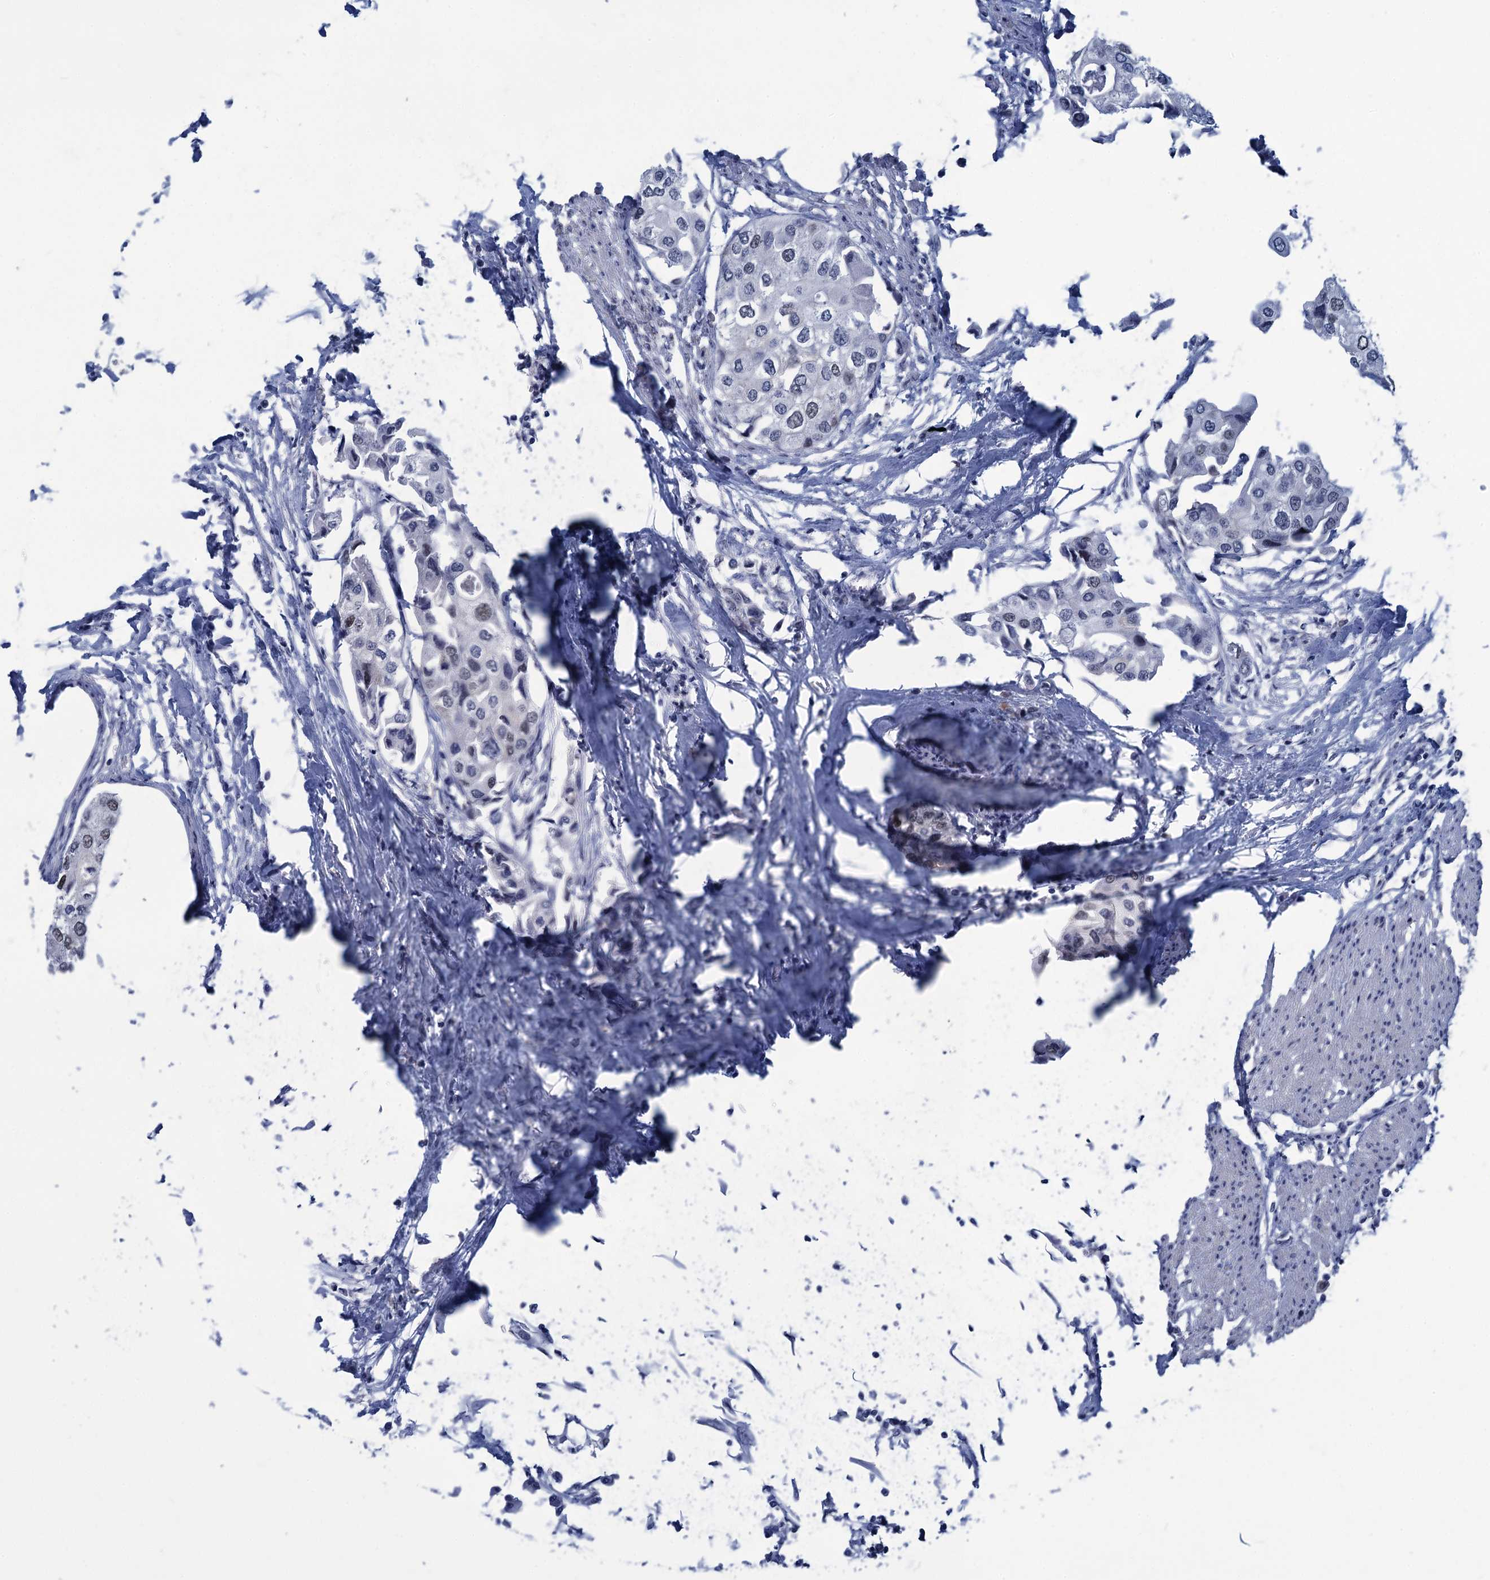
{"staining": {"intensity": "negative", "quantity": "none", "location": "none"}, "tissue": "urothelial cancer", "cell_type": "Tumor cells", "image_type": "cancer", "snomed": [{"axis": "morphology", "description": "Urothelial carcinoma, High grade"}, {"axis": "topography", "description": "Urinary bladder"}], "caption": "The micrograph reveals no staining of tumor cells in urothelial carcinoma (high-grade).", "gene": "GINS3", "patient": {"sex": "male", "age": 64}}